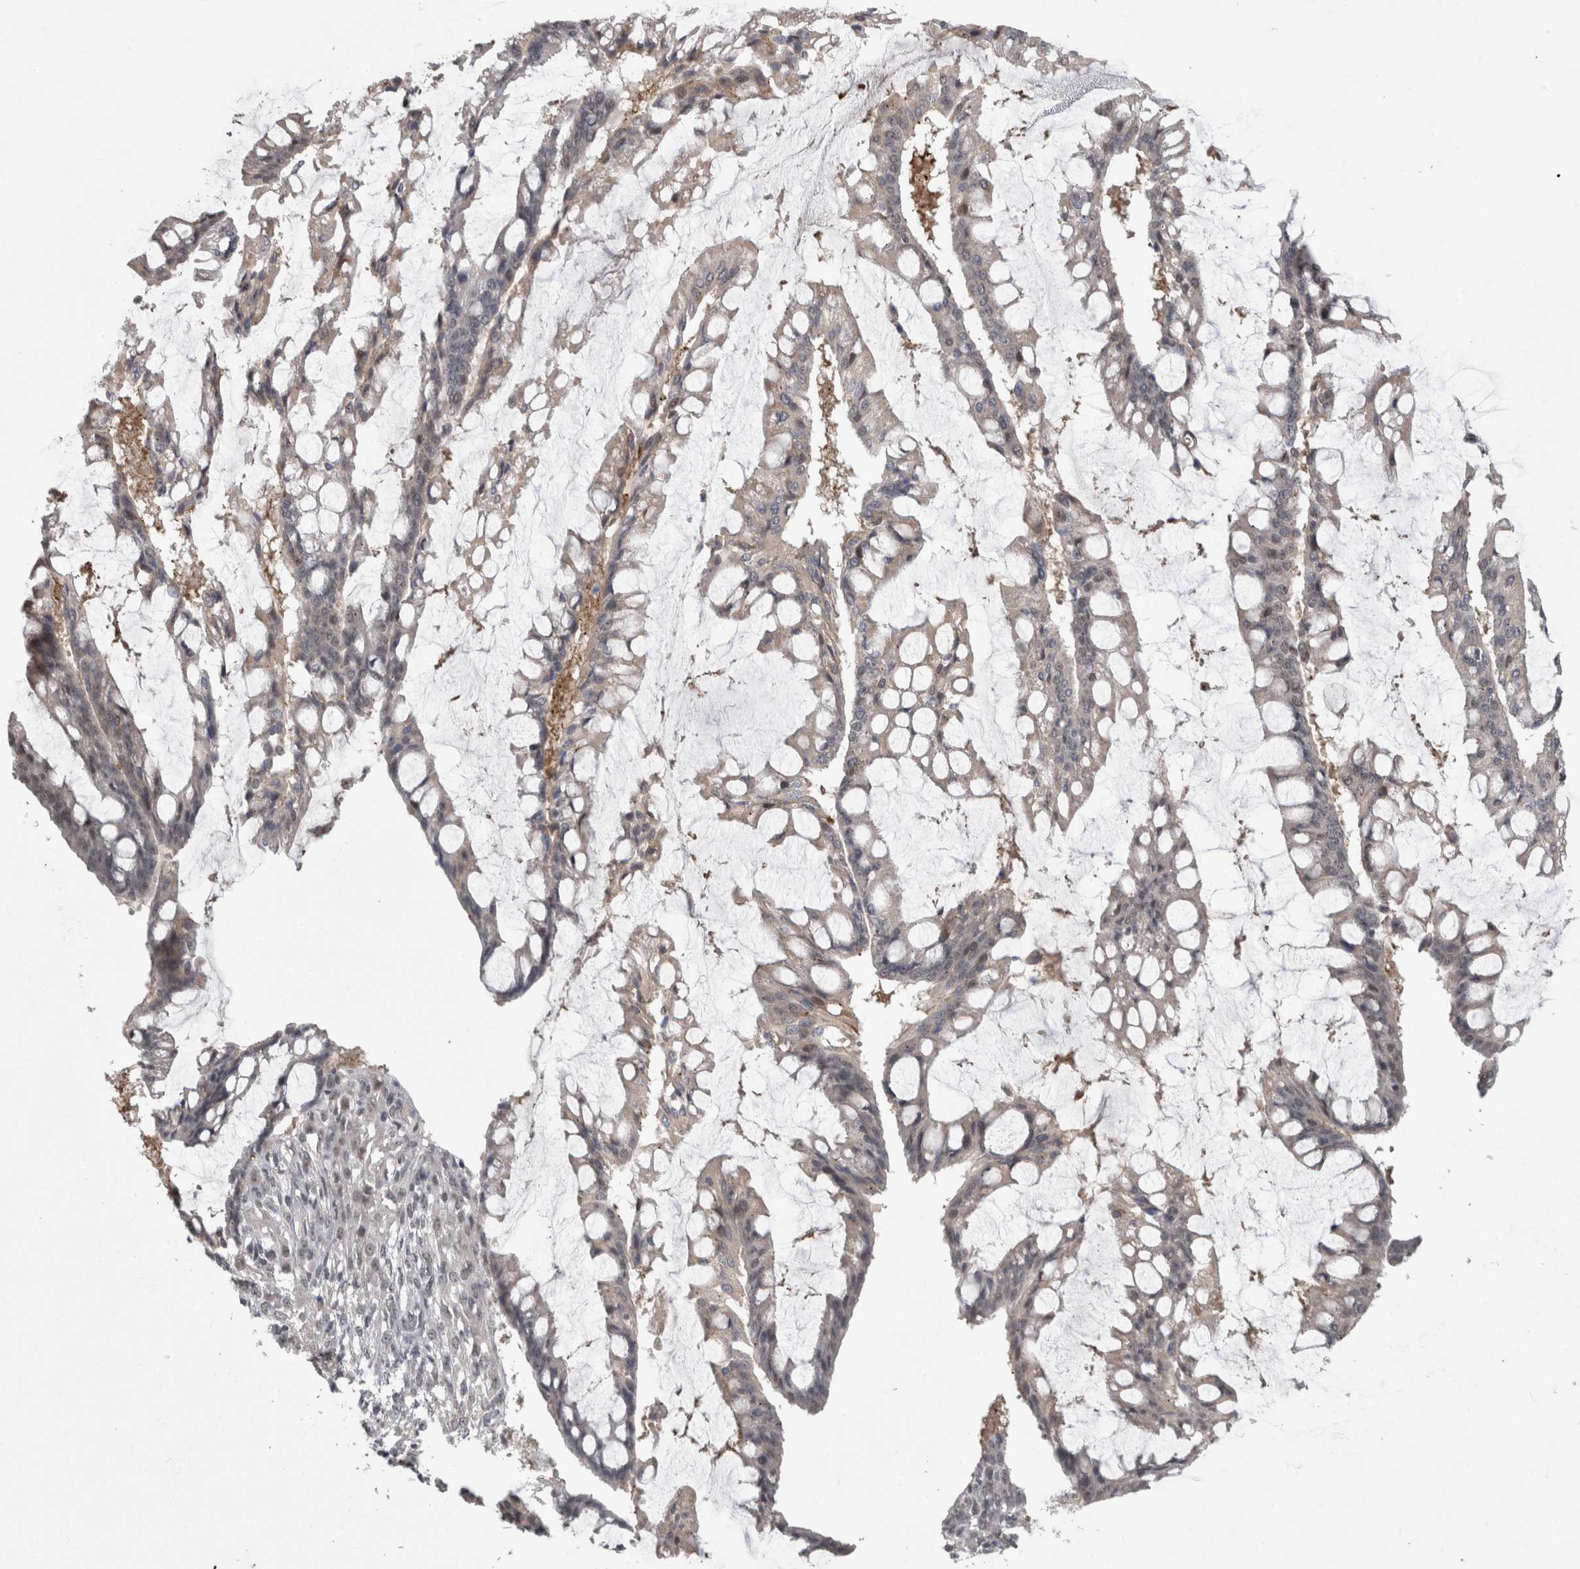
{"staining": {"intensity": "weak", "quantity": "25%-75%", "location": "cytoplasmic/membranous,nuclear"}, "tissue": "ovarian cancer", "cell_type": "Tumor cells", "image_type": "cancer", "snomed": [{"axis": "morphology", "description": "Cystadenocarcinoma, mucinous, NOS"}, {"axis": "topography", "description": "Ovary"}], "caption": "This image demonstrates IHC staining of human ovarian mucinous cystadenocarcinoma, with low weak cytoplasmic/membranous and nuclear staining in about 25%-75% of tumor cells.", "gene": "MTBP", "patient": {"sex": "female", "age": 73}}